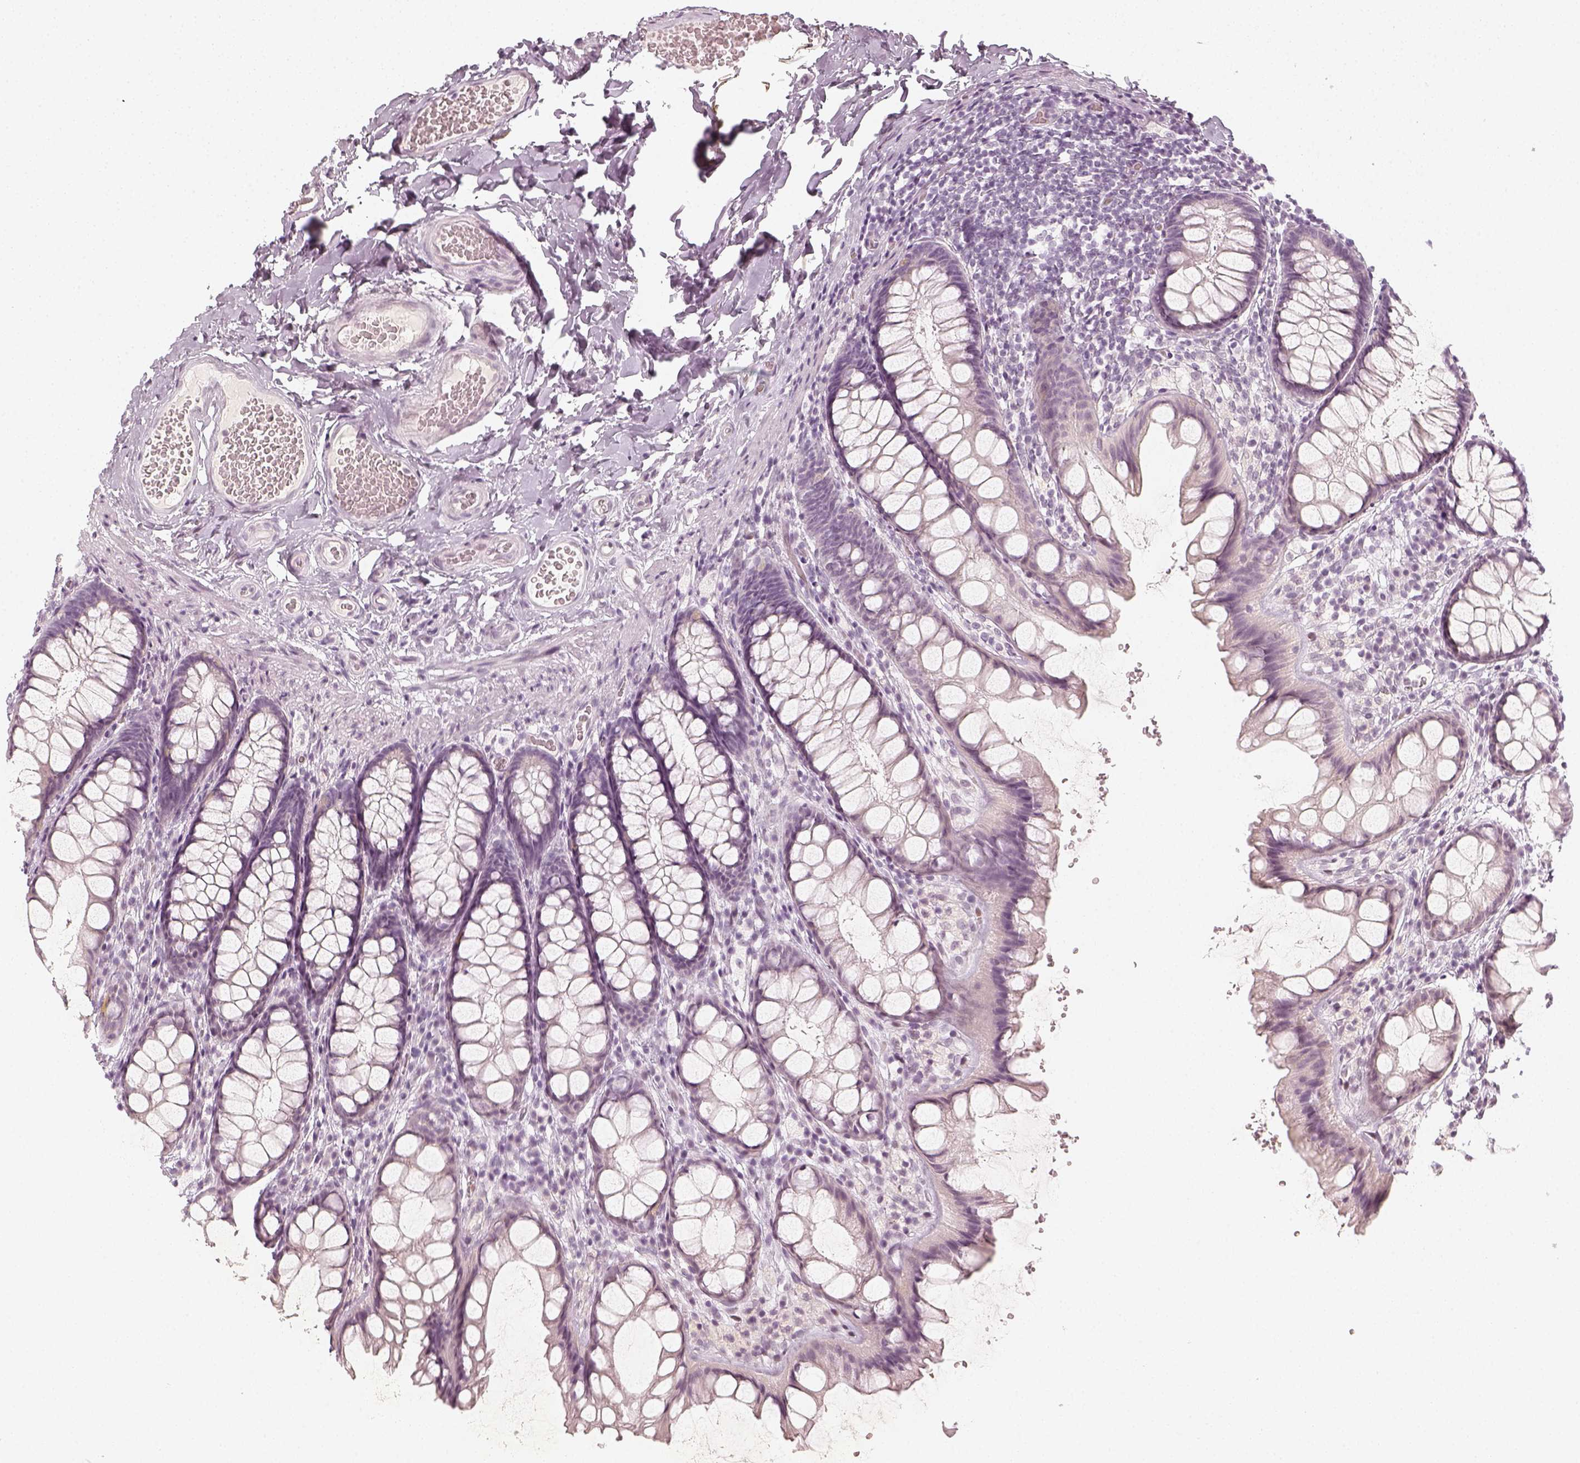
{"staining": {"intensity": "negative", "quantity": "none", "location": "none"}, "tissue": "colon", "cell_type": "Endothelial cells", "image_type": "normal", "snomed": [{"axis": "morphology", "description": "Normal tissue, NOS"}, {"axis": "topography", "description": "Colon"}], "caption": "A photomicrograph of colon stained for a protein demonstrates no brown staining in endothelial cells. Brightfield microscopy of IHC stained with DAB (3,3'-diaminobenzidine) (brown) and hematoxylin (blue), captured at high magnification.", "gene": "KRTAP2", "patient": {"sex": "male", "age": 47}}